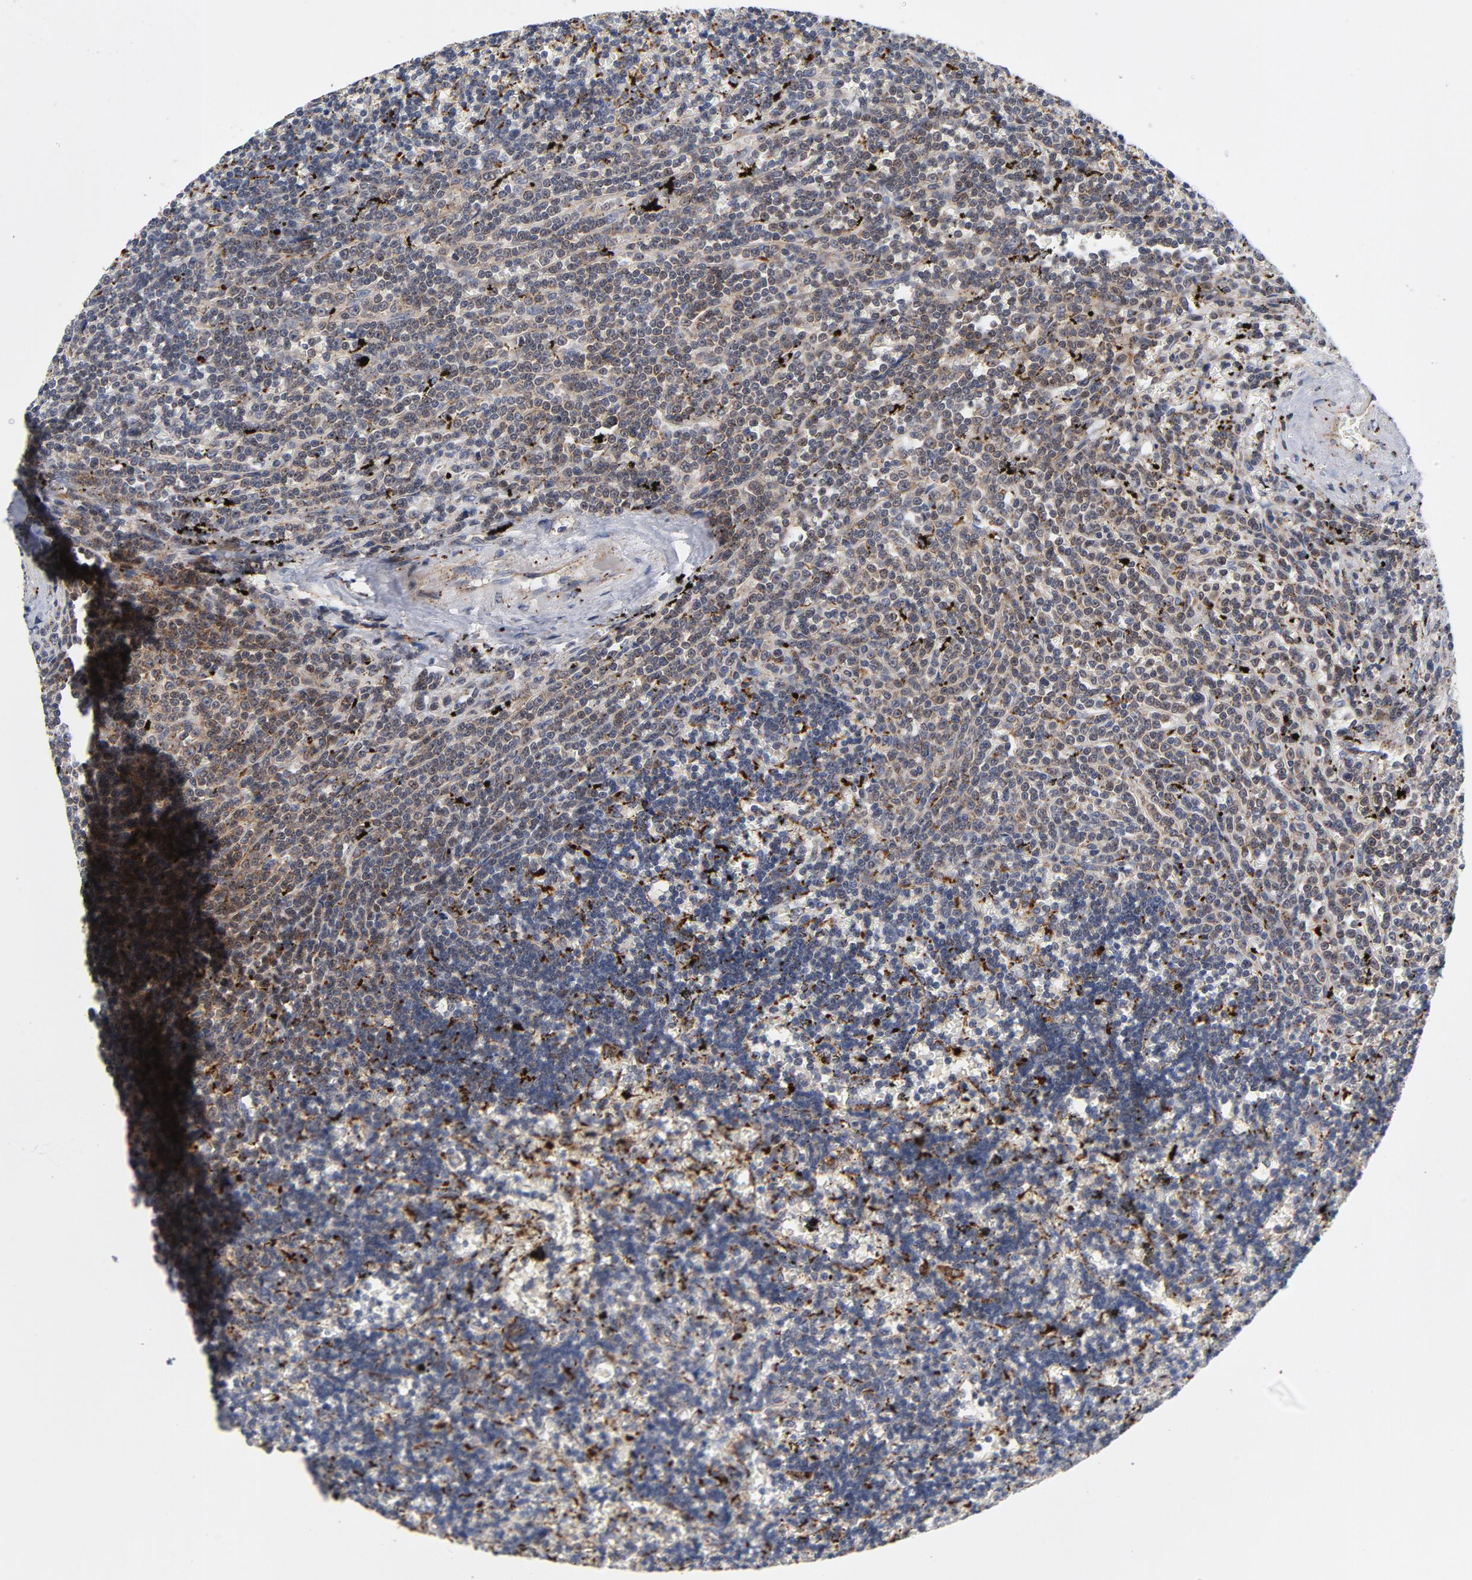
{"staining": {"intensity": "strong", "quantity": "25%-75%", "location": "cytoplasmic/membranous"}, "tissue": "lymphoma", "cell_type": "Tumor cells", "image_type": "cancer", "snomed": [{"axis": "morphology", "description": "Malignant lymphoma, non-Hodgkin's type, Low grade"}, {"axis": "topography", "description": "Spleen"}], "caption": "DAB (3,3'-diaminobenzidine) immunohistochemical staining of human low-grade malignant lymphoma, non-Hodgkin's type demonstrates strong cytoplasmic/membranous protein expression in about 25%-75% of tumor cells.", "gene": "AKT2", "patient": {"sex": "male", "age": 60}}